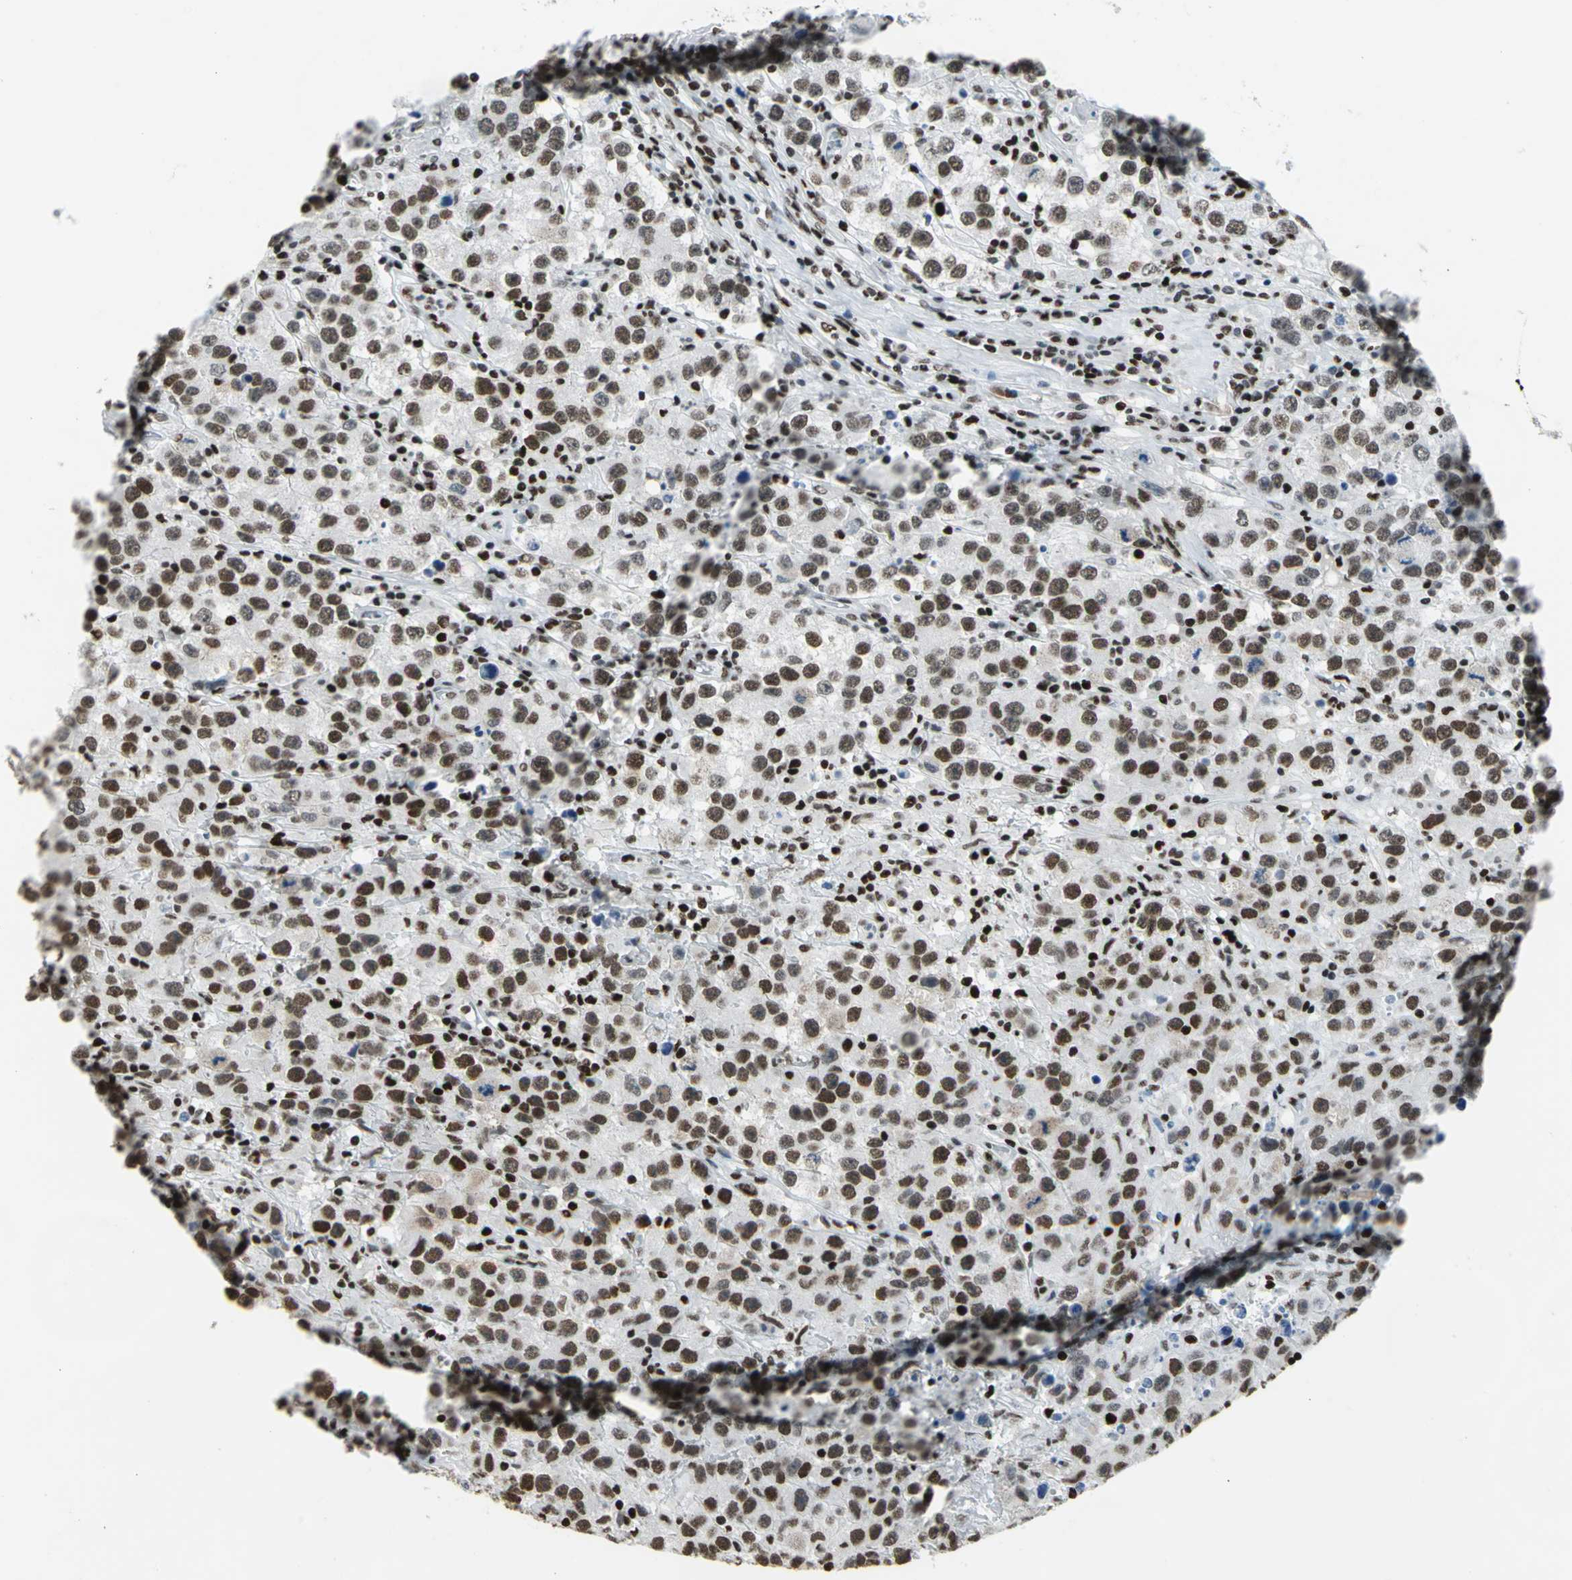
{"staining": {"intensity": "strong", "quantity": ">75%", "location": "nuclear"}, "tissue": "testis cancer", "cell_type": "Tumor cells", "image_type": "cancer", "snomed": [{"axis": "morphology", "description": "Seminoma, NOS"}, {"axis": "topography", "description": "Testis"}], "caption": "A micrograph of human testis cancer stained for a protein reveals strong nuclear brown staining in tumor cells. The staining is performed using DAB (3,3'-diaminobenzidine) brown chromogen to label protein expression. The nuclei are counter-stained blue using hematoxylin.", "gene": "HNRNPD", "patient": {"sex": "male", "age": 52}}